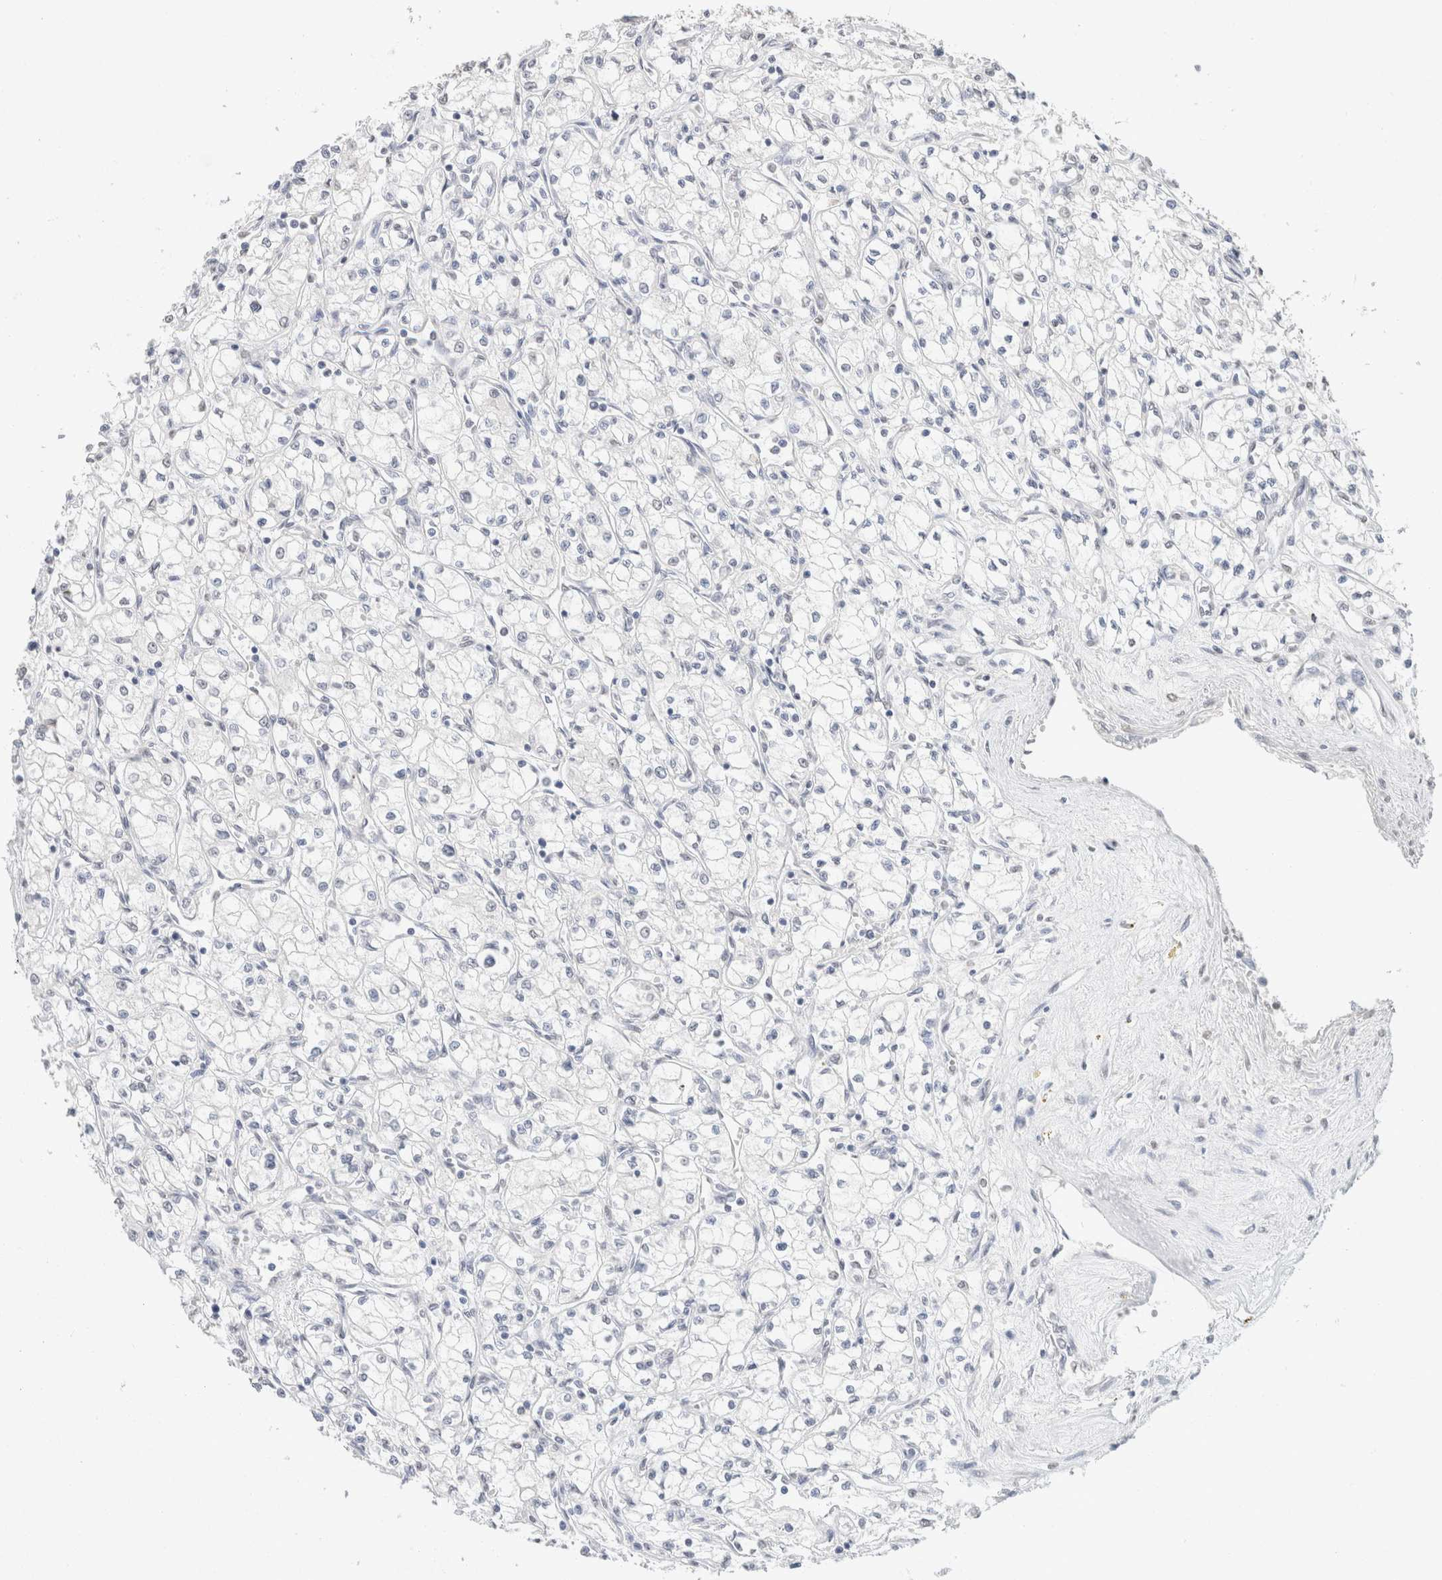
{"staining": {"intensity": "negative", "quantity": "none", "location": "none"}, "tissue": "renal cancer", "cell_type": "Tumor cells", "image_type": "cancer", "snomed": [{"axis": "morphology", "description": "Normal tissue, NOS"}, {"axis": "morphology", "description": "Adenocarcinoma, NOS"}, {"axis": "topography", "description": "Kidney"}], "caption": "The immunohistochemistry image has no significant positivity in tumor cells of renal cancer (adenocarcinoma) tissue.", "gene": "CD80", "patient": {"sex": "male", "age": 59}}